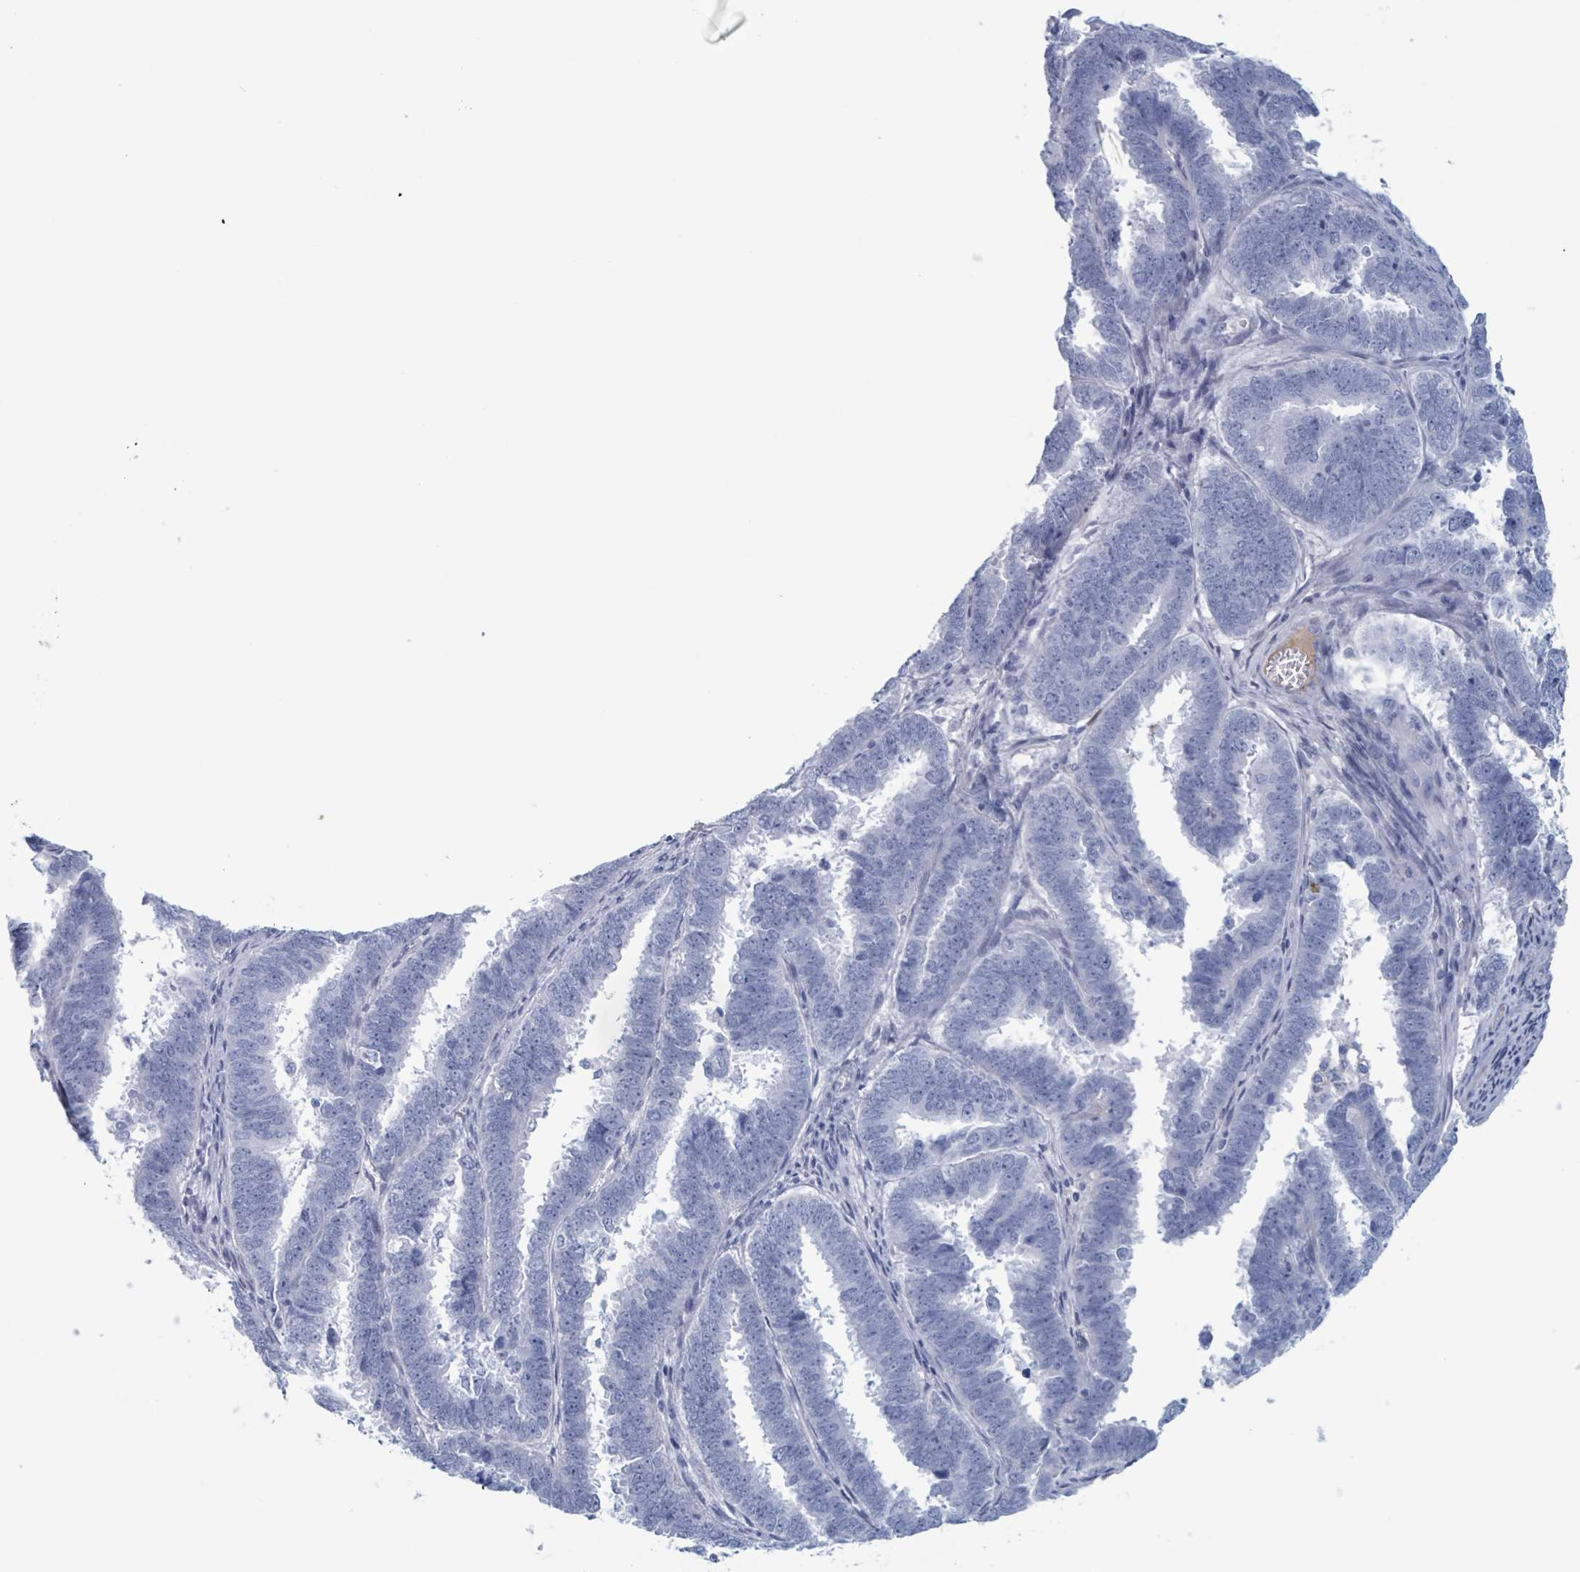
{"staining": {"intensity": "negative", "quantity": "none", "location": "none"}, "tissue": "endometrial cancer", "cell_type": "Tumor cells", "image_type": "cancer", "snomed": [{"axis": "morphology", "description": "Adenocarcinoma, NOS"}, {"axis": "topography", "description": "Endometrium"}], "caption": "IHC photomicrograph of endometrial cancer (adenocarcinoma) stained for a protein (brown), which shows no expression in tumor cells. (DAB immunohistochemistry (IHC), high magnification).", "gene": "KLK4", "patient": {"sex": "female", "age": 75}}